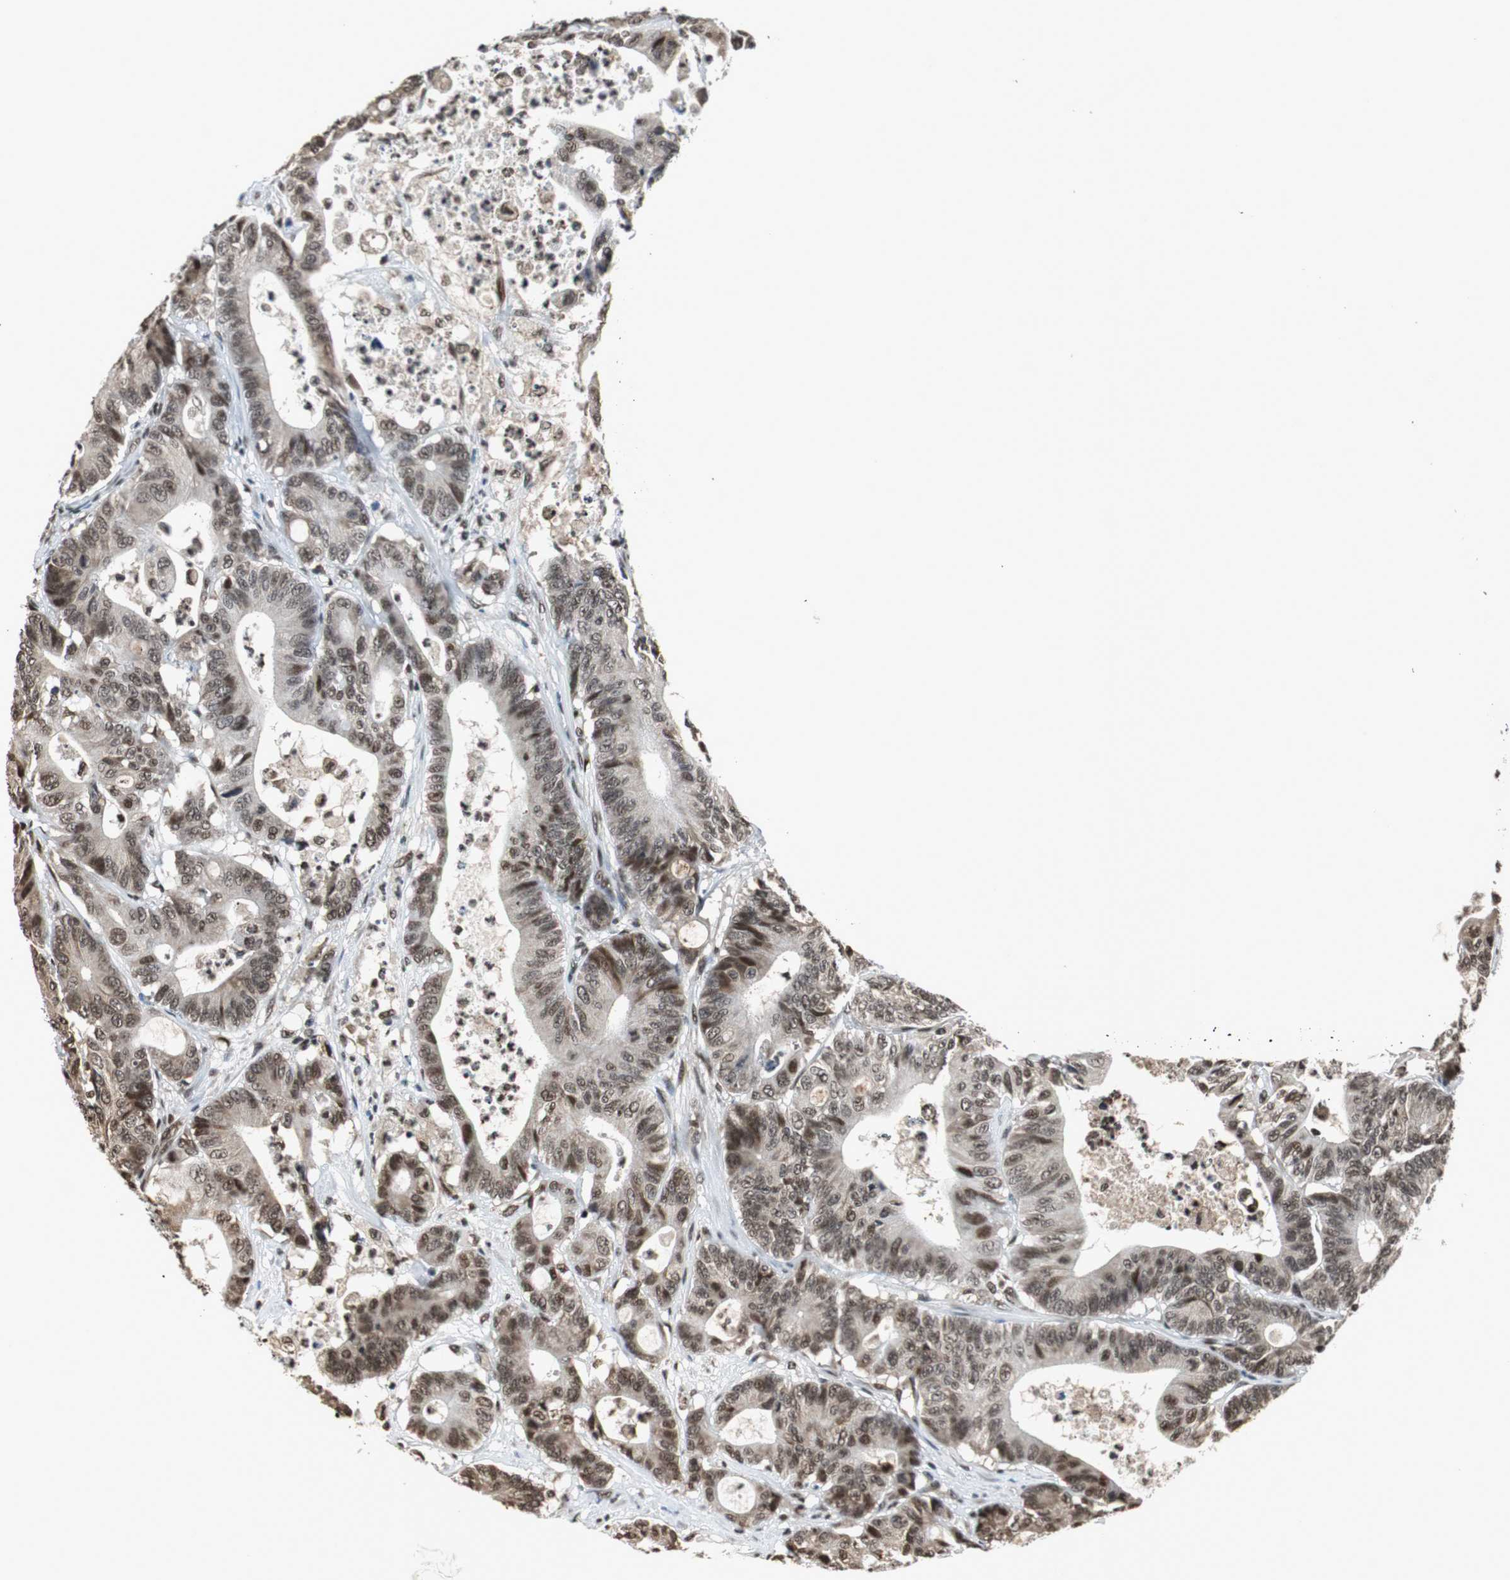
{"staining": {"intensity": "moderate", "quantity": ">75%", "location": "nuclear"}, "tissue": "colorectal cancer", "cell_type": "Tumor cells", "image_type": "cancer", "snomed": [{"axis": "morphology", "description": "Adenocarcinoma, NOS"}, {"axis": "topography", "description": "Colon"}], "caption": "Tumor cells exhibit moderate nuclear staining in approximately >75% of cells in colorectal adenocarcinoma.", "gene": "REST", "patient": {"sex": "female", "age": 84}}